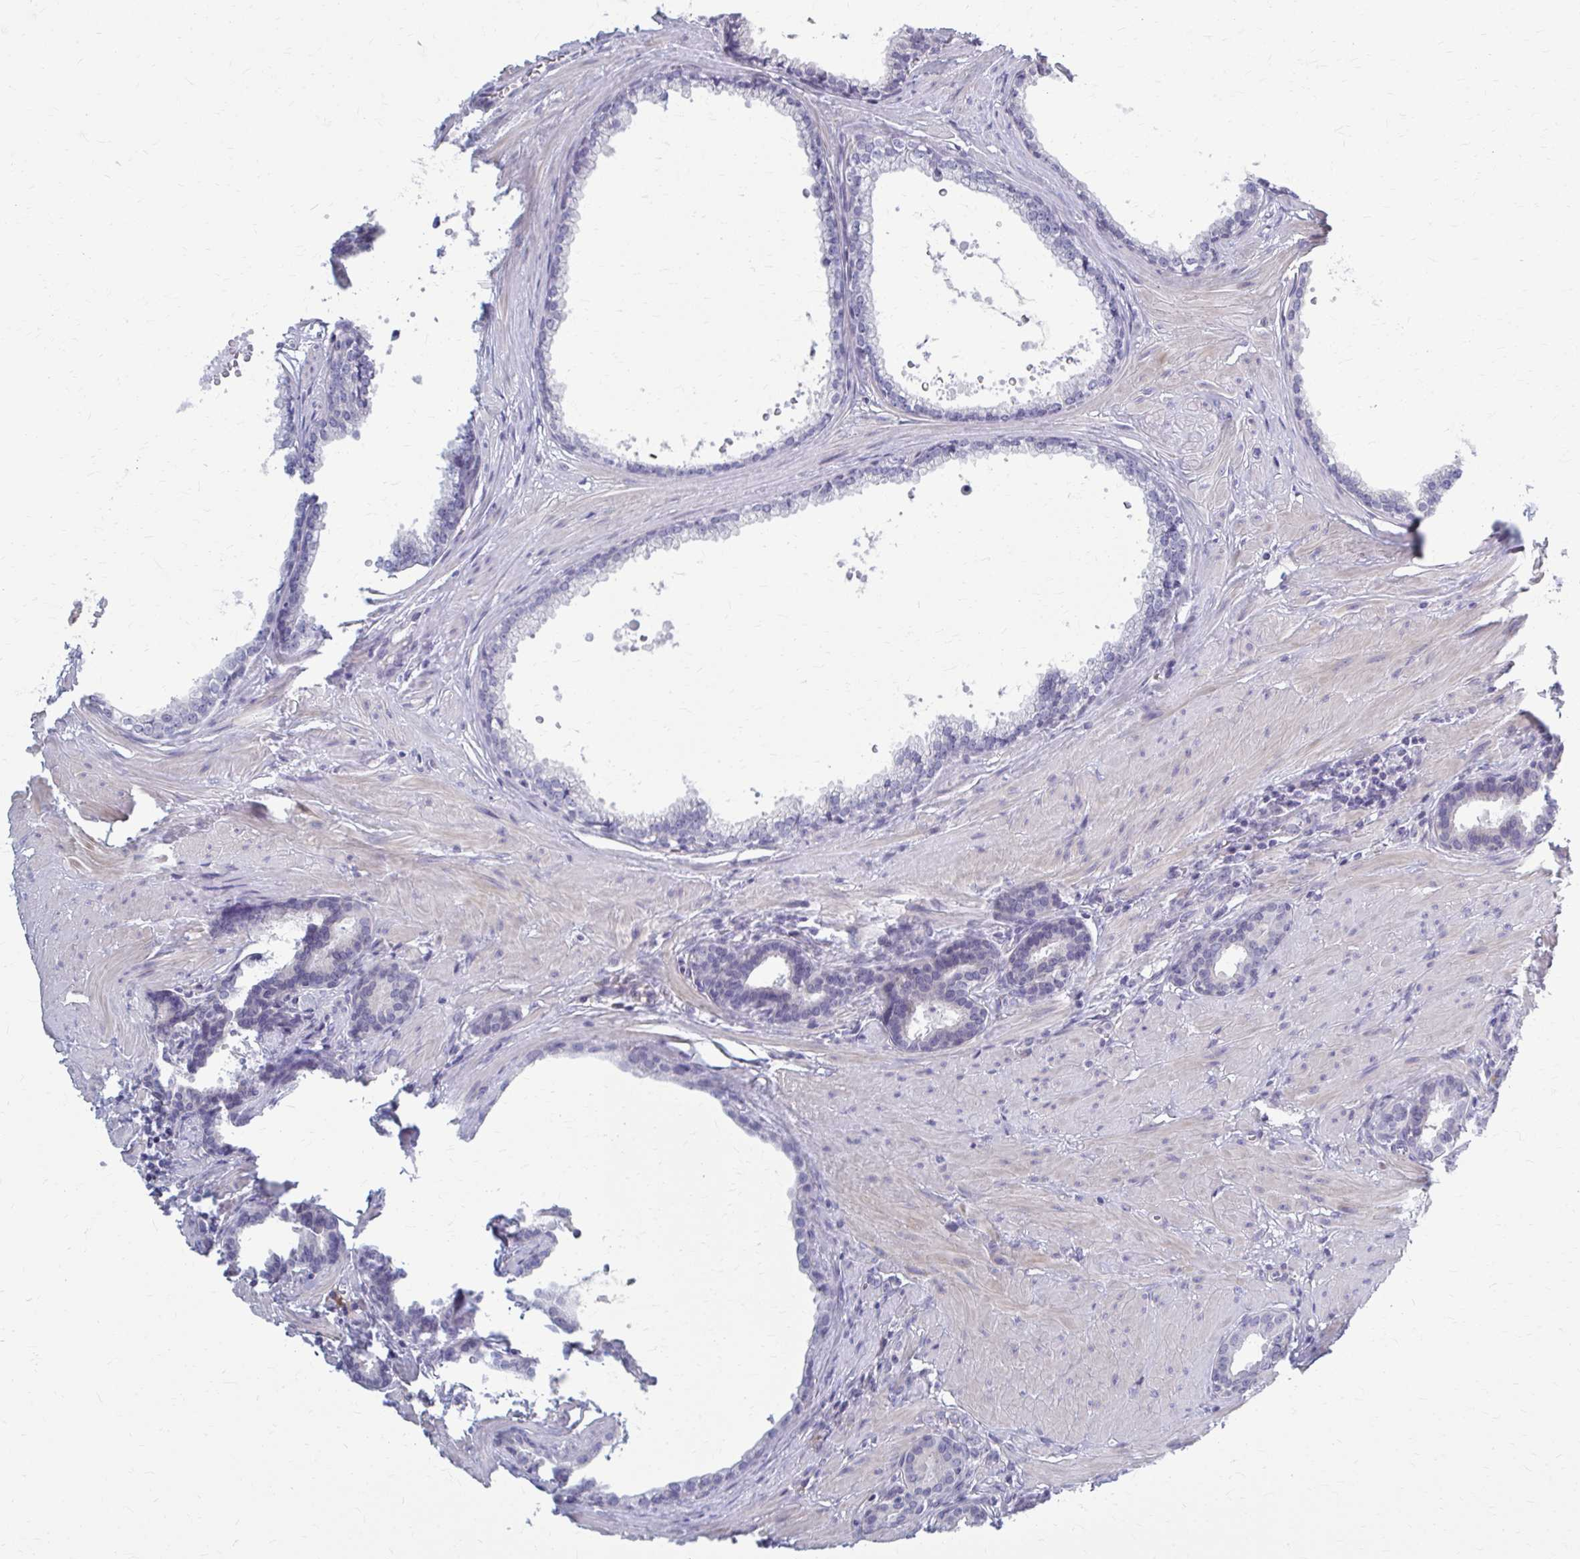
{"staining": {"intensity": "negative", "quantity": "none", "location": "none"}, "tissue": "prostate", "cell_type": "Glandular cells", "image_type": "normal", "snomed": [{"axis": "morphology", "description": "Normal tissue, NOS"}, {"axis": "topography", "description": "Prostate"}, {"axis": "topography", "description": "Peripheral nerve tissue"}], "caption": "There is no significant positivity in glandular cells of prostate. (DAB (3,3'-diaminobenzidine) immunohistochemistry (IHC) visualized using brightfield microscopy, high magnification).", "gene": "MCRIP2", "patient": {"sex": "male", "age": 55}}